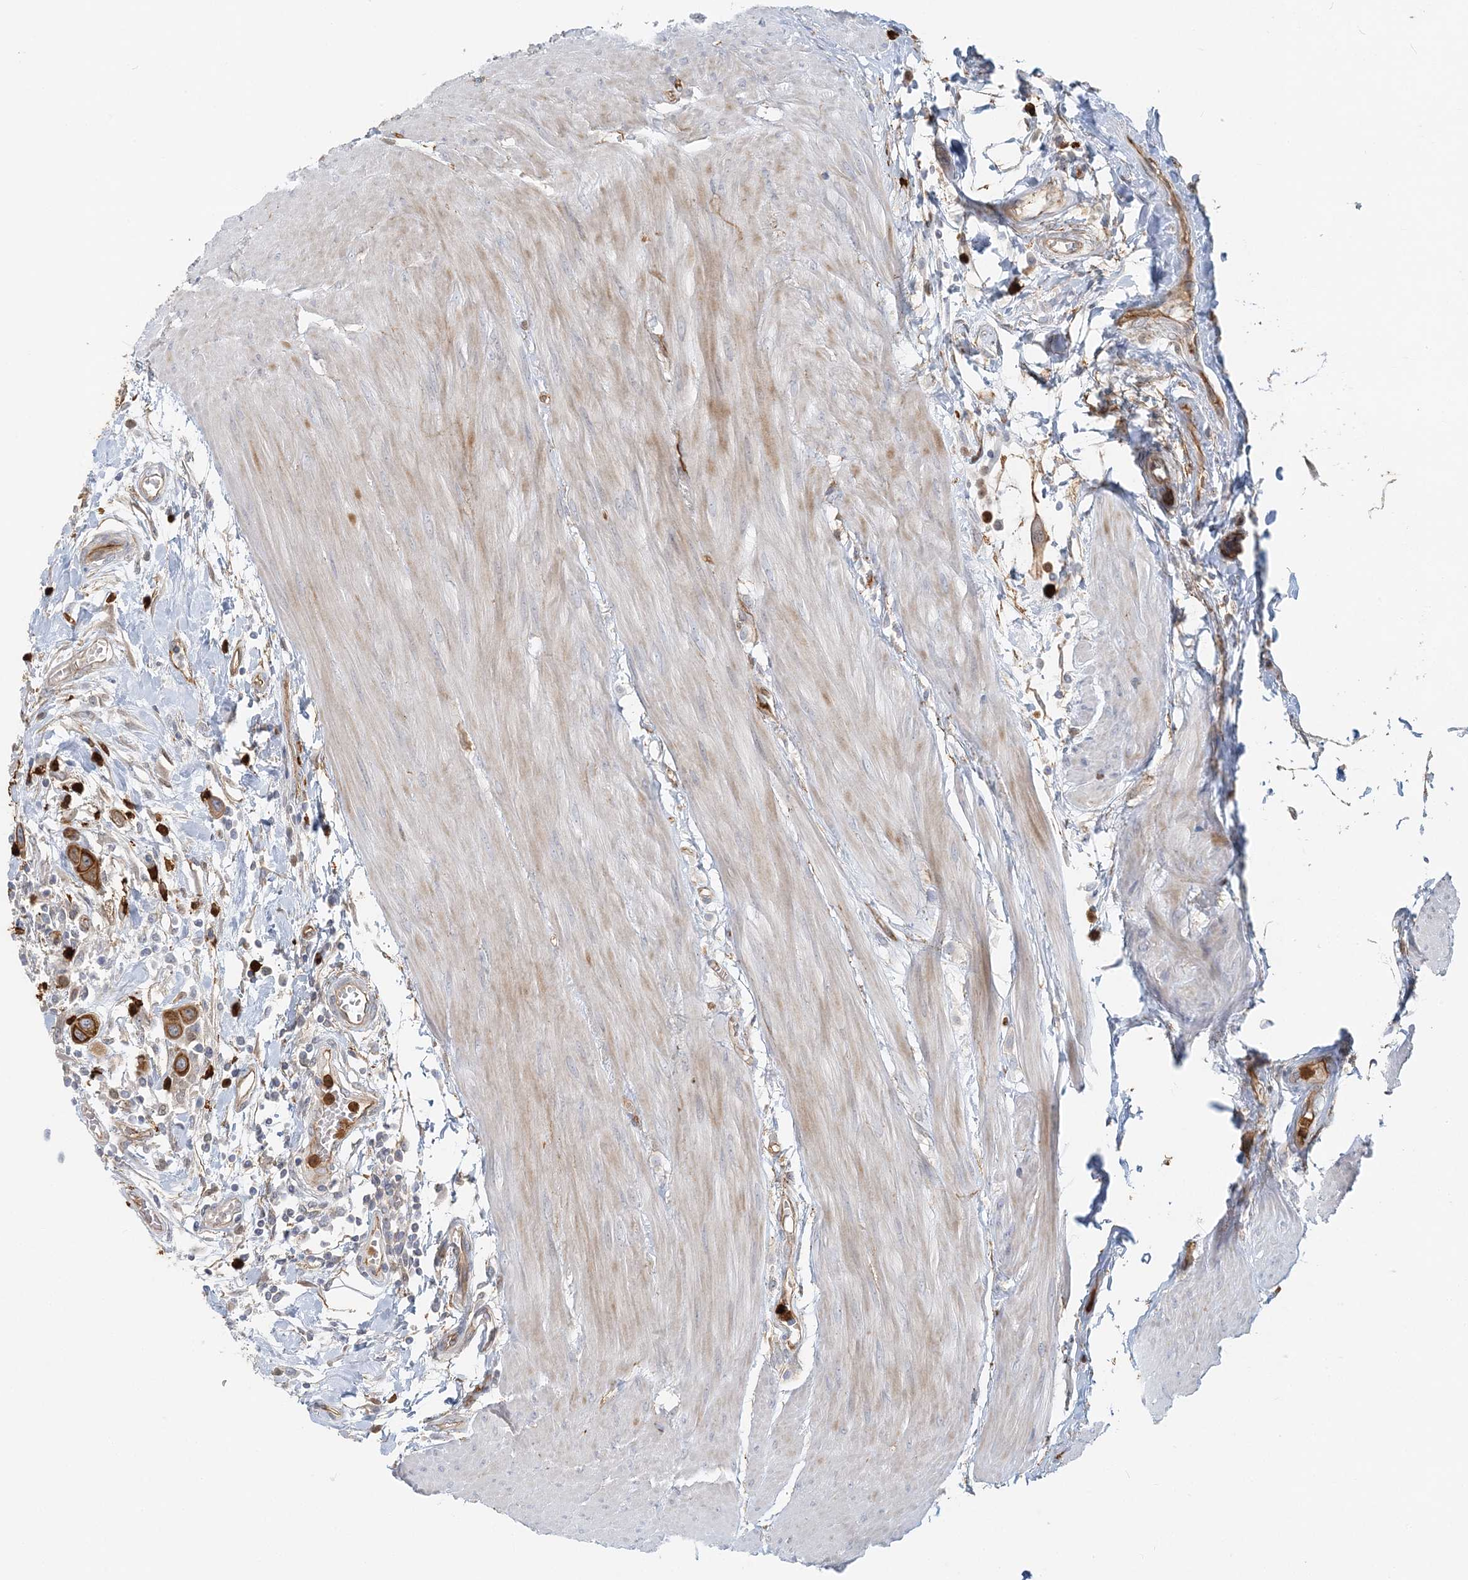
{"staining": {"intensity": "moderate", "quantity": ">75%", "location": "cytoplasmic/membranous"}, "tissue": "urothelial cancer", "cell_type": "Tumor cells", "image_type": "cancer", "snomed": [{"axis": "morphology", "description": "Urothelial carcinoma, High grade"}, {"axis": "topography", "description": "Urinary bladder"}], "caption": "Immunohistochemical staining of human high-grade urothelial carcinoma displays medium levels of moderate cytoplasmic/membranous protein positivity in about >75% of tumor cells.", "gene": "DNAH1", "patient": {"sex": "male", "age": 50}}